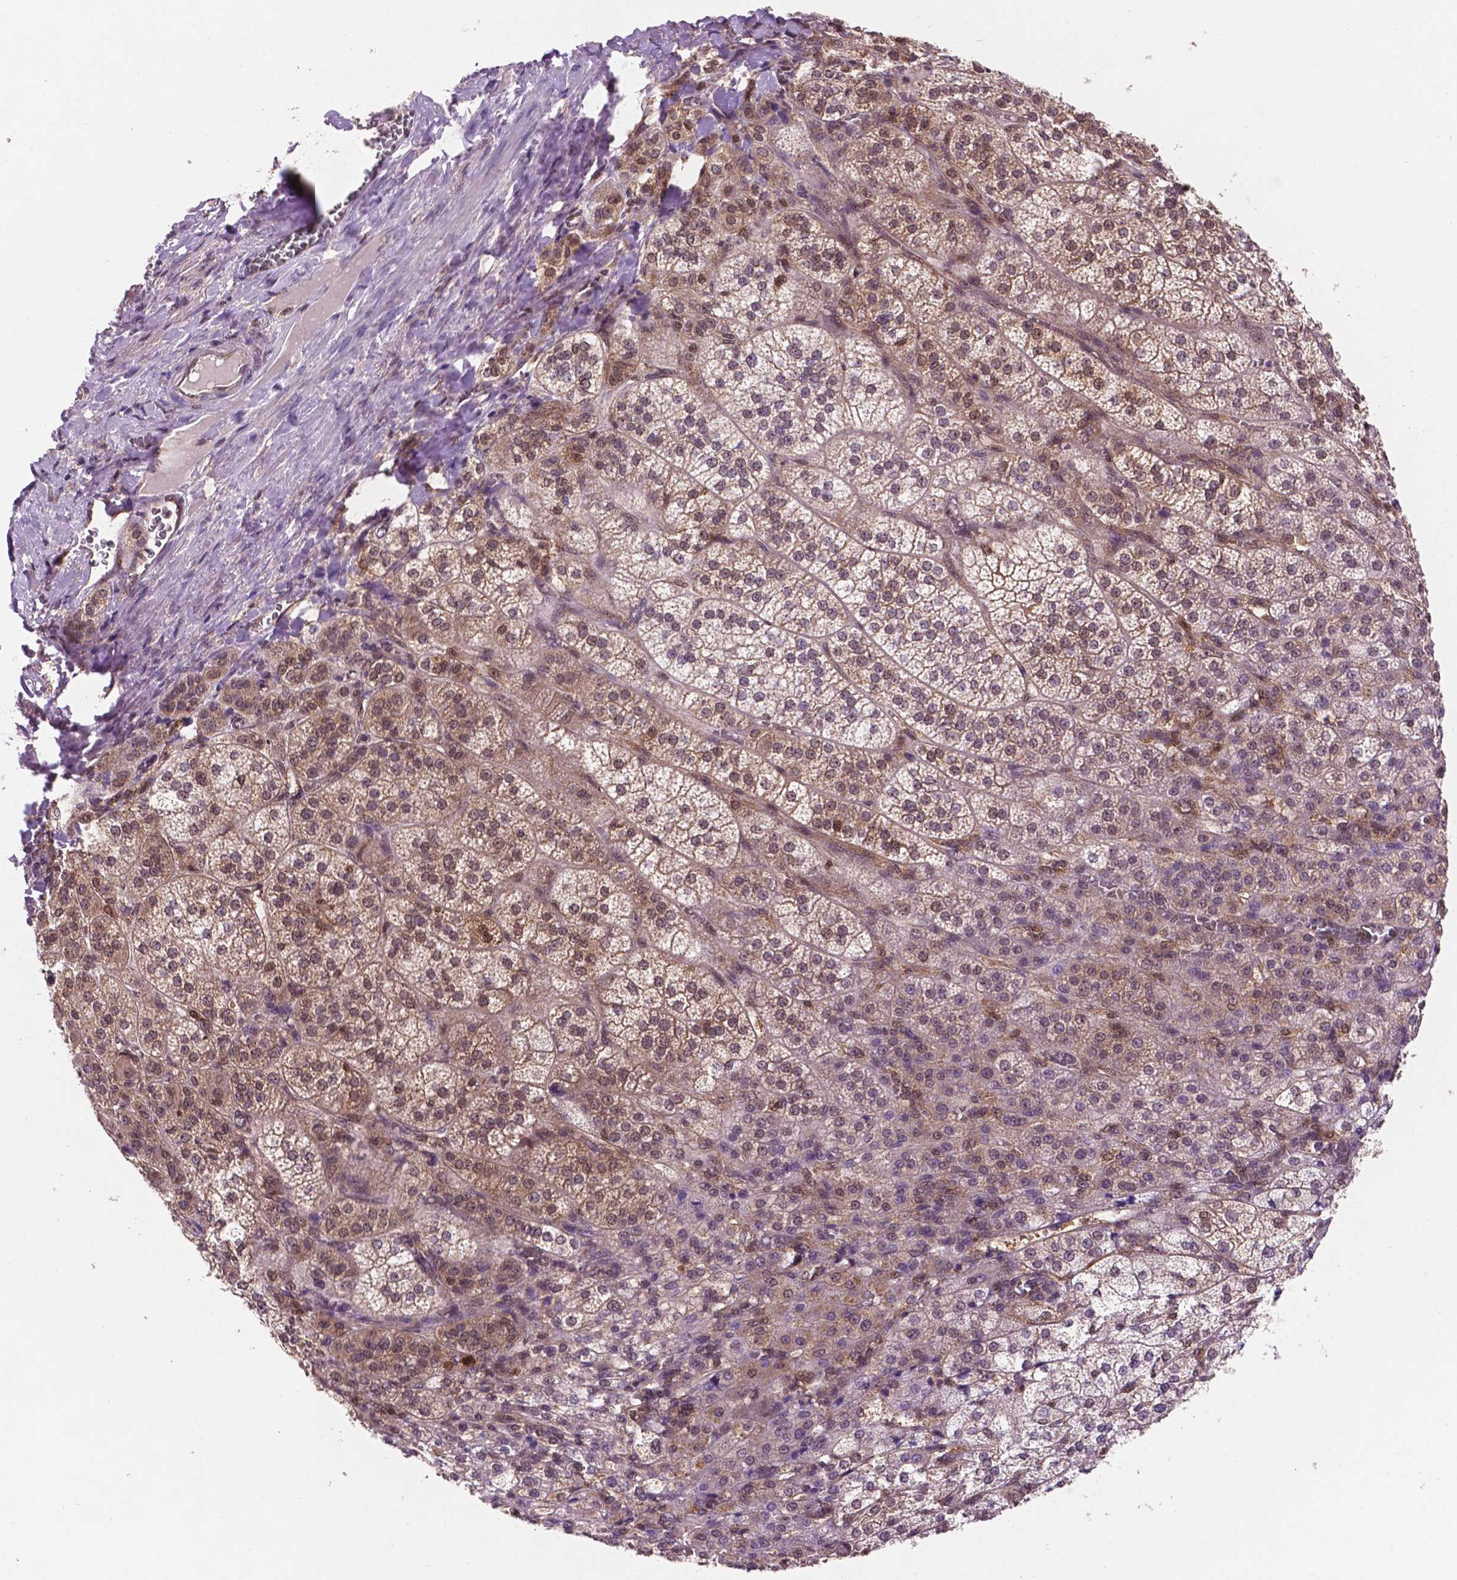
{"staining": {"intensity": "moderate", "quantity": ">75%", "location": "cytoplasmic/membranous,nuclear"}, "tissue": "adrenal gland", "cell_type": "Glandular cells", "image_type": "normal", "snomed": [{"axis": "morphology", "description": "Normal tissue, NOS"}, {"axis": "topography", "description": "Adrenal gland"}], "caption": "The histopathology image demonstrates staining of unremarkable adrenal gland, revealing moderate cytoplasmic/membranous,nuclear protein expression (brown color) within glandular cells. (Brightfield microscopy of DAB IHC at high magnification).", "gene": "UBE2L6", "patient": {"sex": "female", "age": 60}}